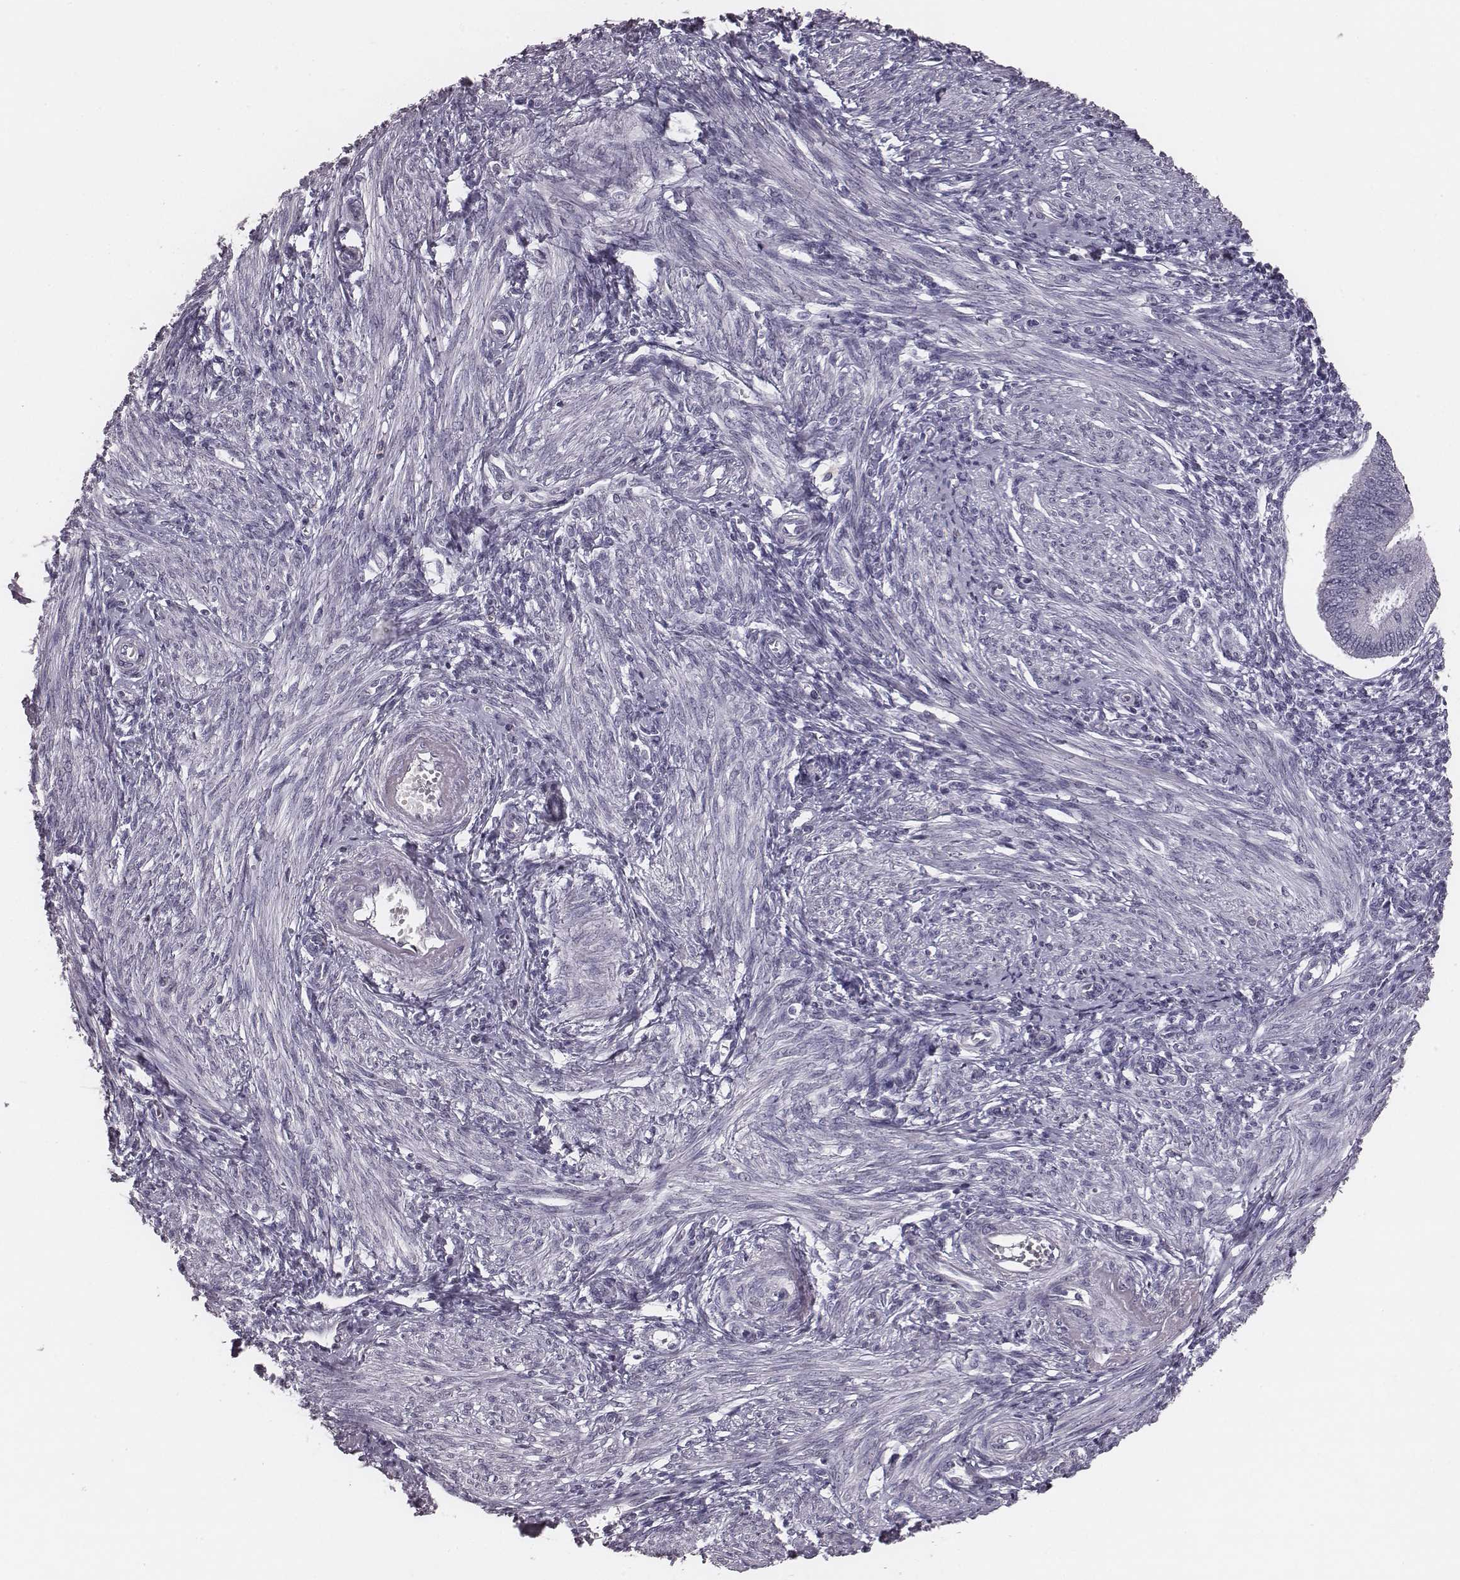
{"staining": {"intensity": "negative", "quantity": "none", "location": "none"}, "tissue": "endometrium", "cell_type": "Cells in endometrial stroma", "image_type": "normal", "snomed": [{"axis": "morphology", "description": "Normal tissue, NOS"}, {"axis": "topography", "description": "Endometrium"}], "caption": "This is an immunohistochemistry histopathology image of benign human endometrium. There is no staining in cells in endometrial stroma.", "gene": "CSHL1", "patient": {"sex": "female", "age": 42}}